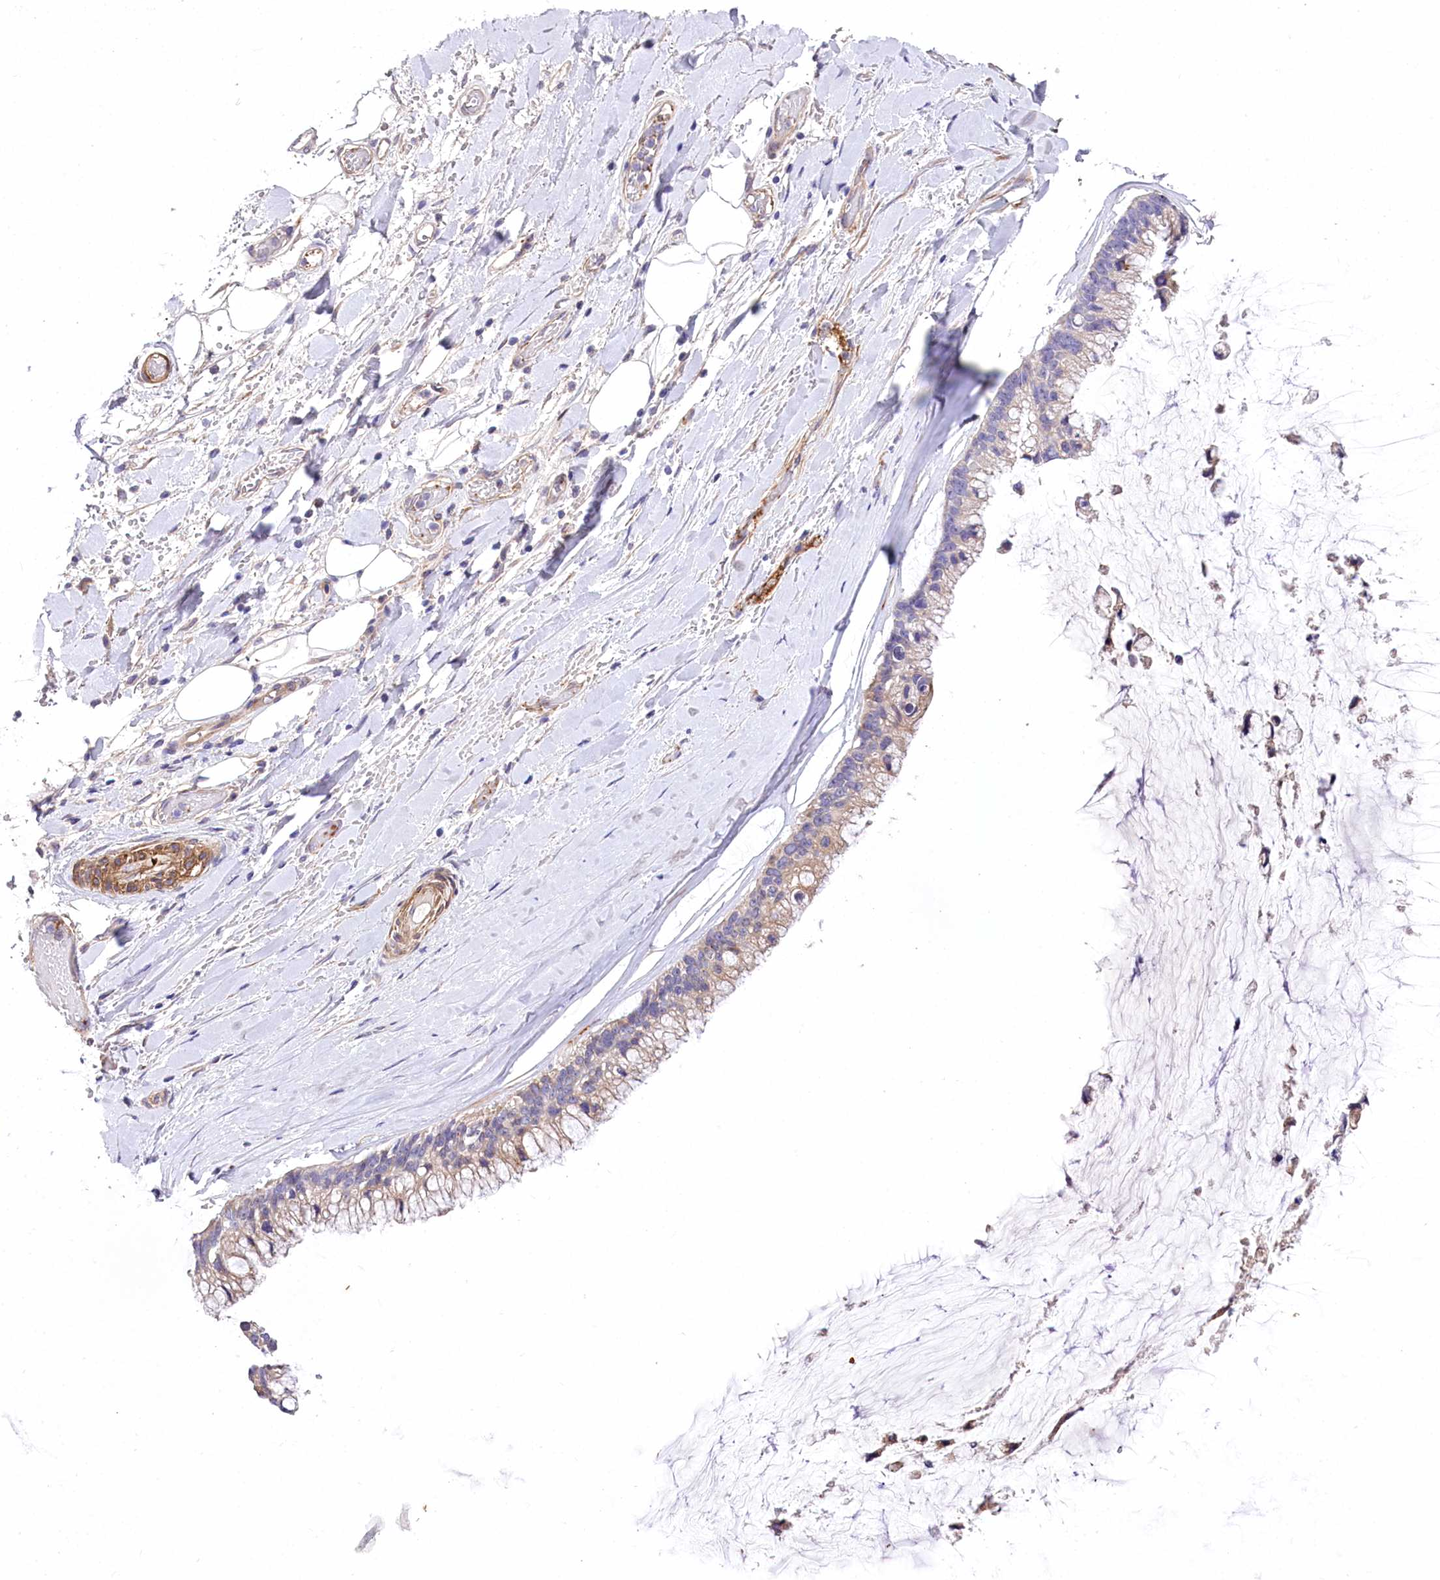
{"staining": {"intensity": "moderate", "quantity": "<25%", "location": "cytoplasmic/membranous"}, "tissue": "ovarian cancer", "cell_type": "Tumor cells", "image_type": "cancer", "snomed": [{"axis": "morphology", "description": "Cystadenocarcinoma, mucinous, NOS"}, {"axis": "topography", "description": "Ovary"}], "caption": "Immunohistochemistry image of neoplastic tissue: ovarian cancer stained using immunohistochemistry shows low levels of moderate protein expression localized specifically in the cytoplasmic/membranous of tumor cells, appearing as a cytoplasmic/membranous brown color.", "gene": "RDH16", "patient": {"sex": "female", "age": 39}}